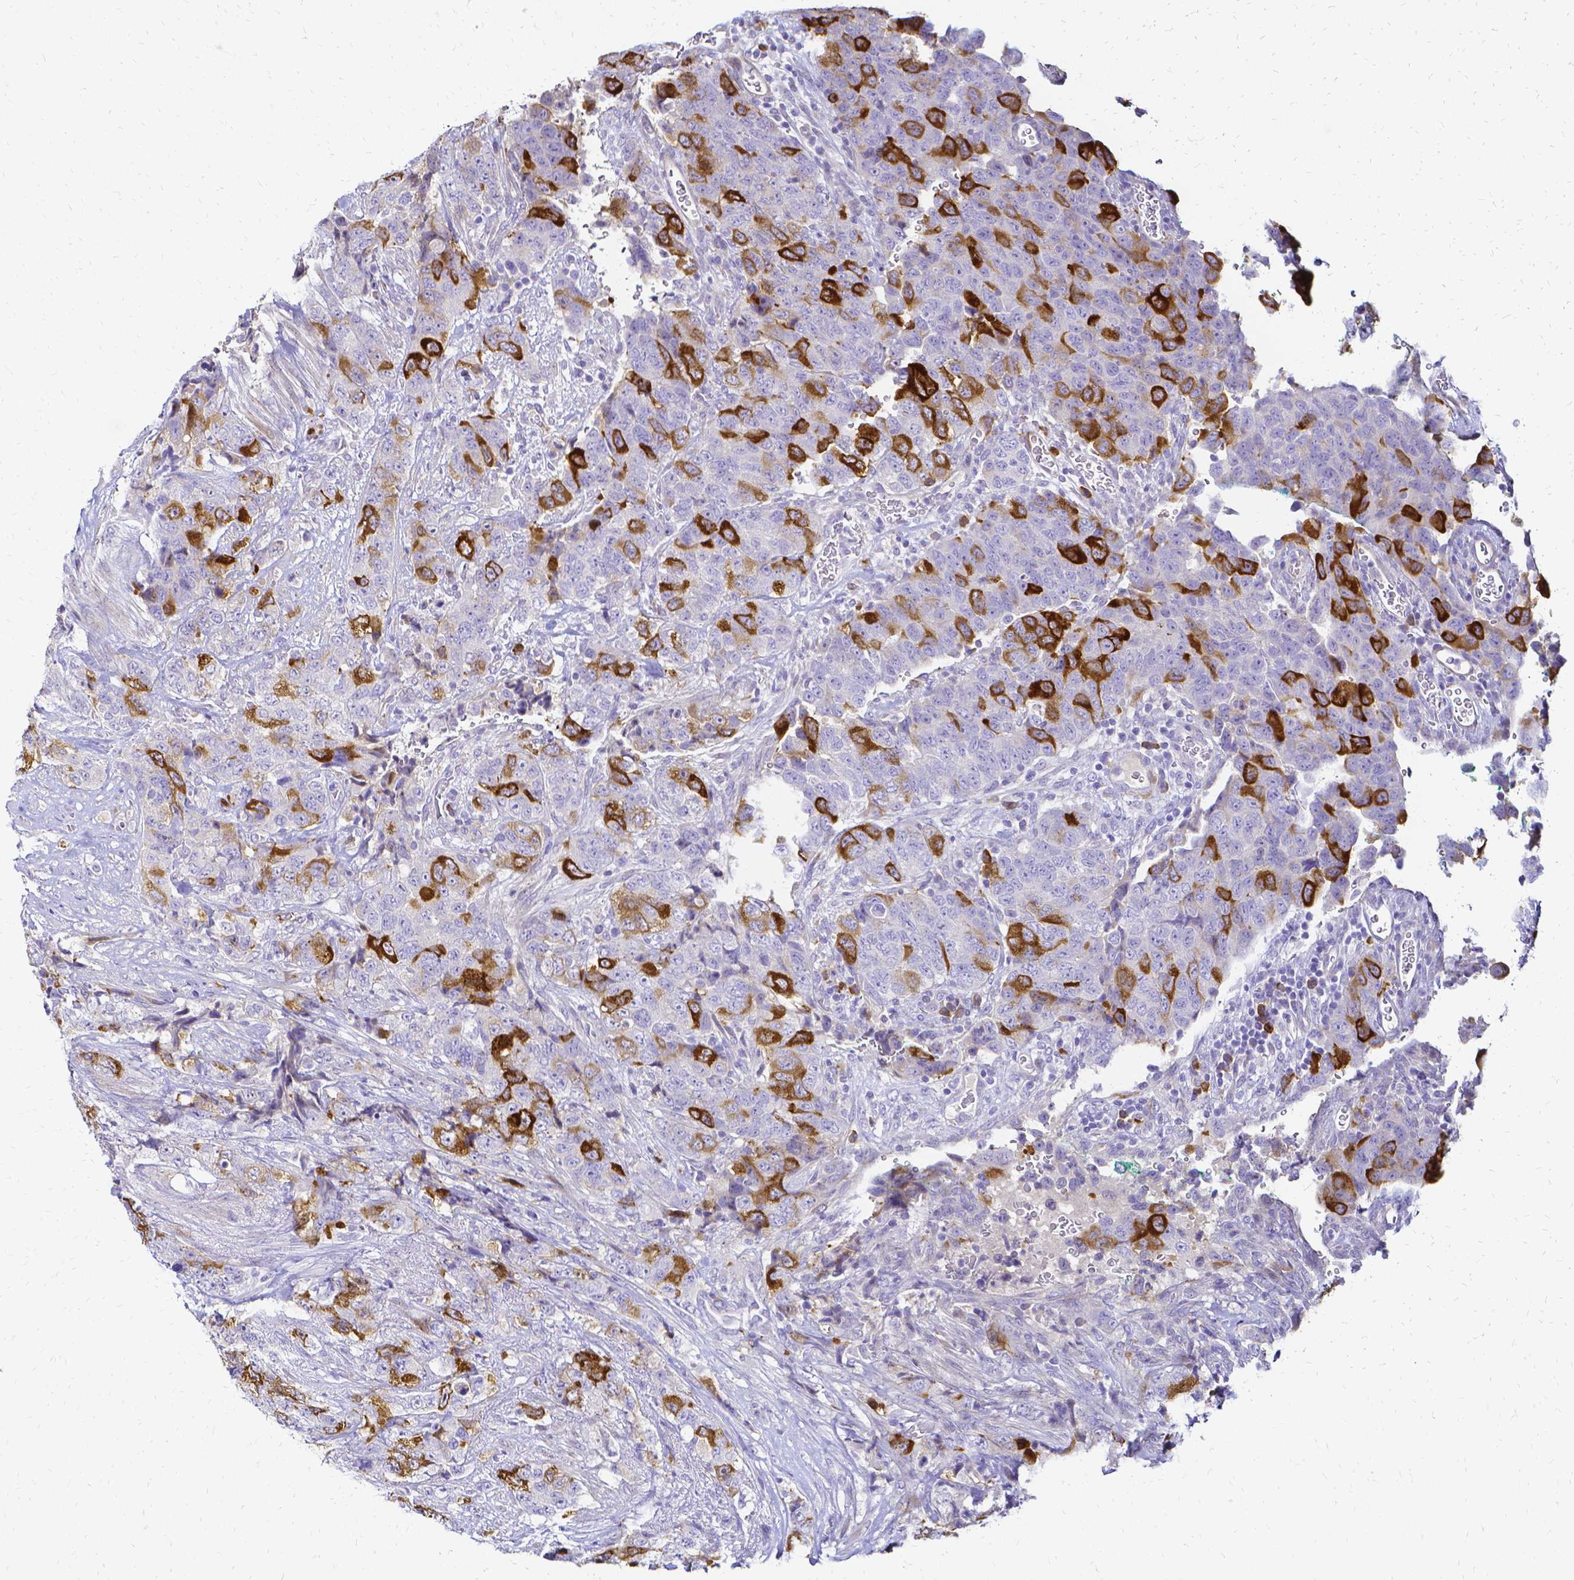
{"staining": {"intensity": "strong", "quantity": "<25%", "location": "cytoplasmic/membranous"}, "tissue": "urothelial cancer", "cell_type": "Tumor cells", "image_type": "cancer", "snomed": [{"axis": "morphology", "description": "Urothelial carcinoma, High grade"}, {"axis": "topography", "description": "Urinary bladder"}], "caption": "Immunohistochemical staining of high-grade urothelial carcinoma reveals strong cytoplasmic/membranous protein positivity in about <25% of tumor cells.", "gene": "CCNB1", "patient": {"sex": "female", "age": 78}}